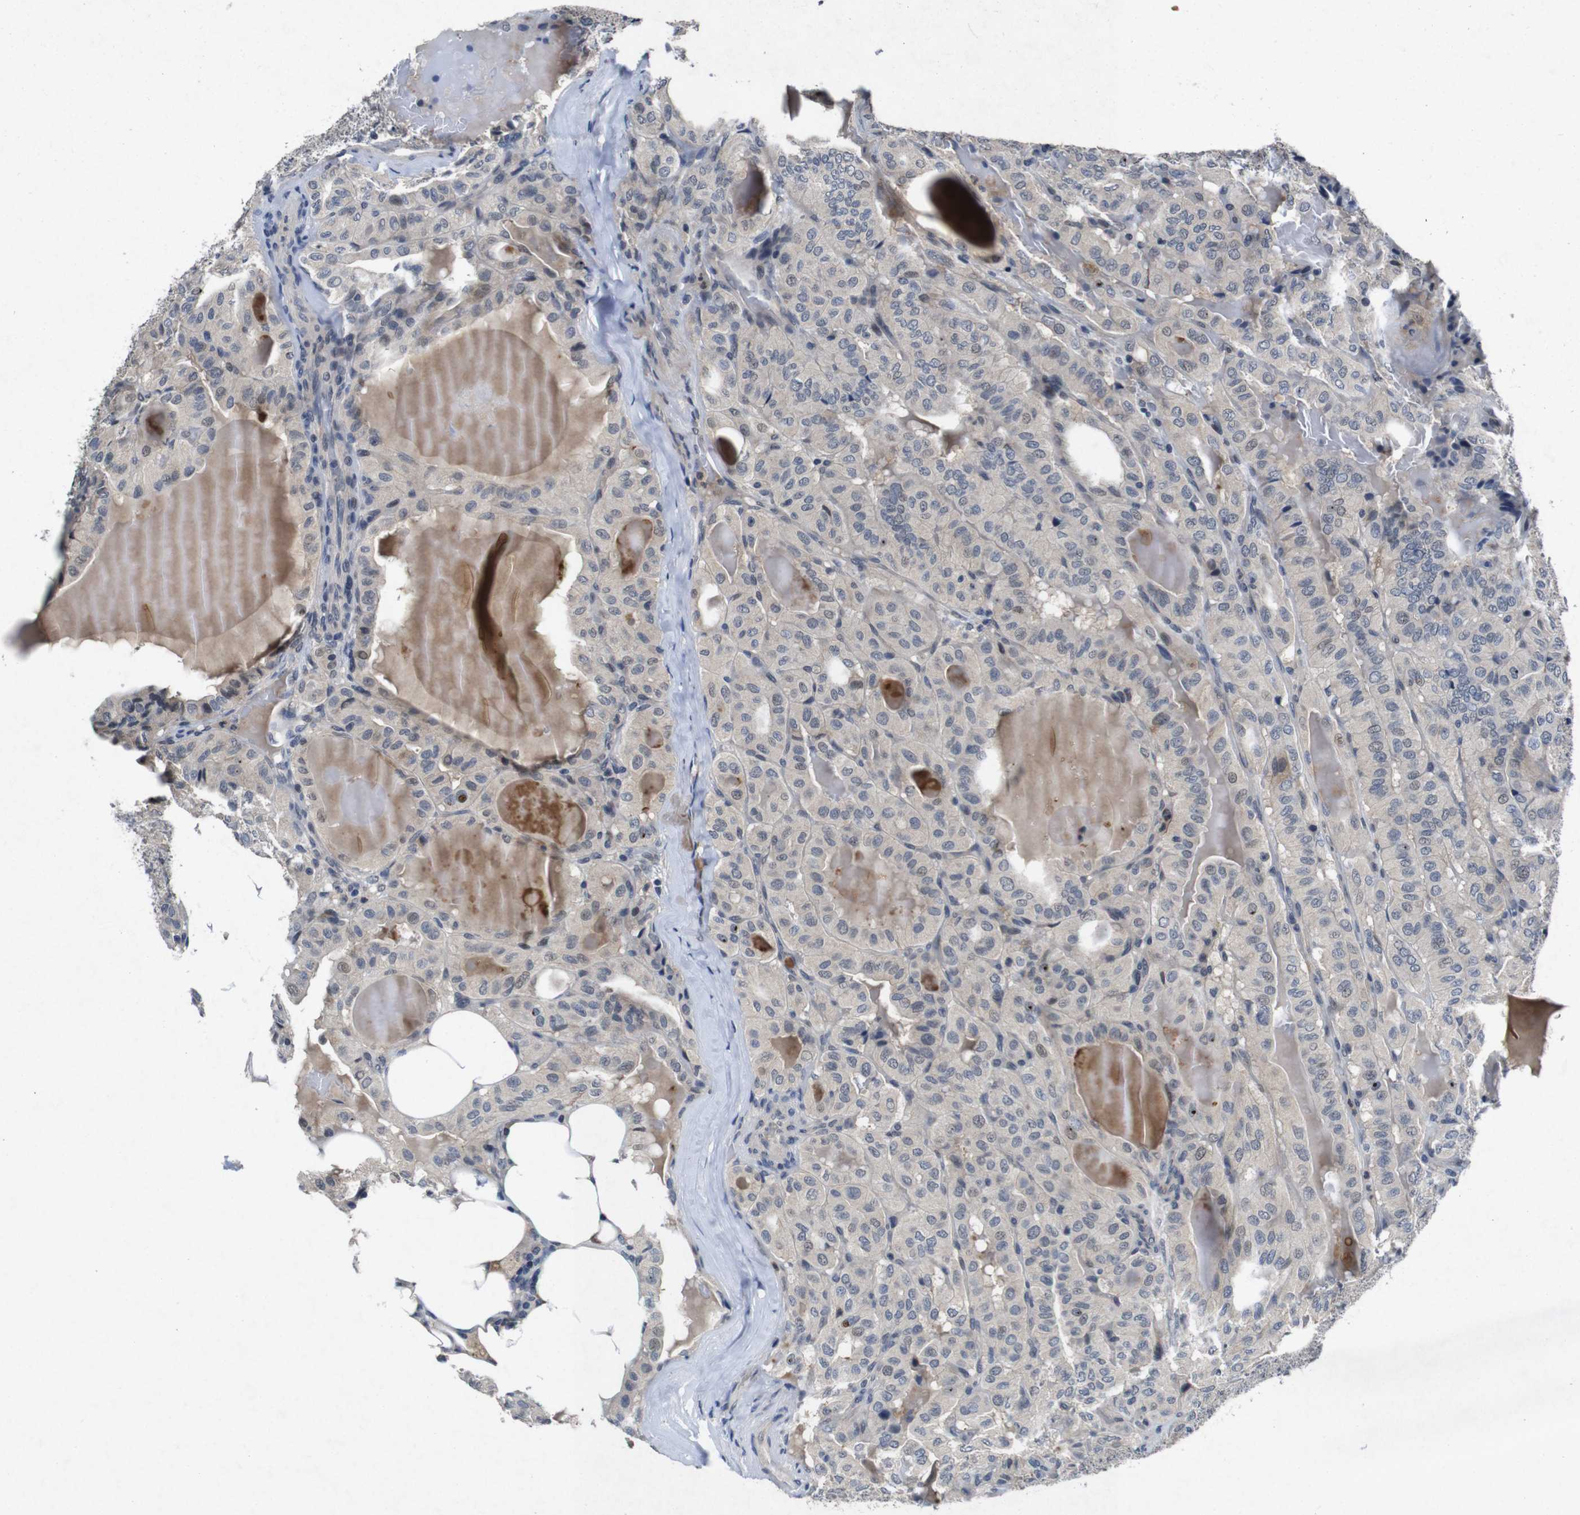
{"staining": {"intensity": "negative", "quantity": "none", "location": "none"}, "tissue": "thyroid cancer", "cell_type": "Tumor cells", "image_type": "cancer", "snomed": [{"axis": "morphology", "description": "Papillary adenocarcinoma, NOS"}, {"axis": "topography", "description": "Thyroid gland"}], "caption": "Immunohistochemical staining of human thyroid papillary adenocarcinoma reveals no significant positivity in tumor cells.", "gene": "AKT3", "patient": {"sex": "male", "age": 77}}